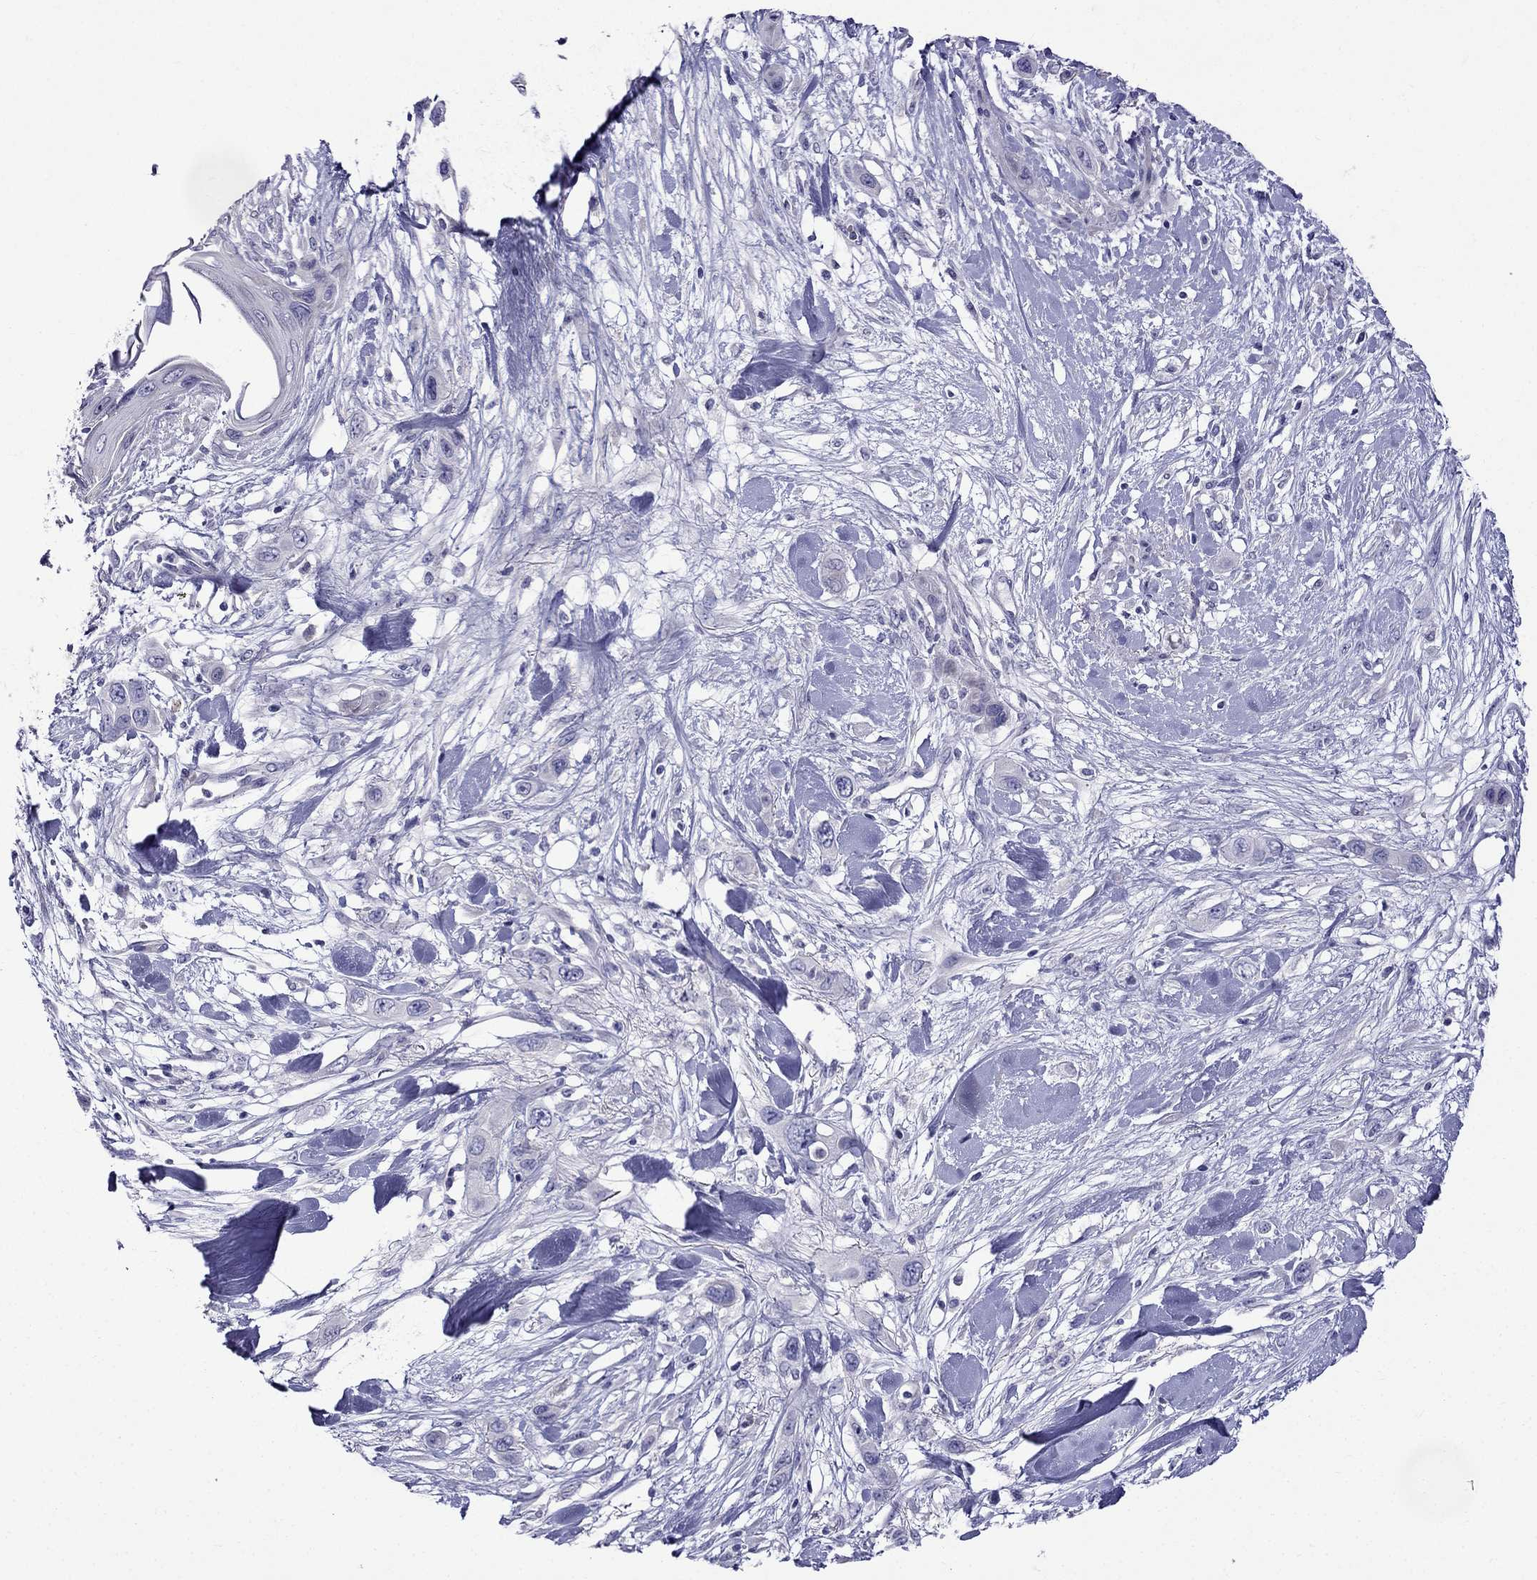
{"staining": {"intensity": "negative", "quantity": "none", "location": "none"}, "tissue": "skin cancer", "cell_type": "Tumor cells", "image_type": "cancer", "snomed": [{"axis": "morphology", "description": "Squamous cell carcinoma, NOS"}, {"axis": "topography", "description": "Skin"}], "caption": "The image reveals no staining of tumor cells in skin cancer. Nuclei are stained in blue.", "gene": "PATE1", "patient": {"sex": "male", "age": 79}}